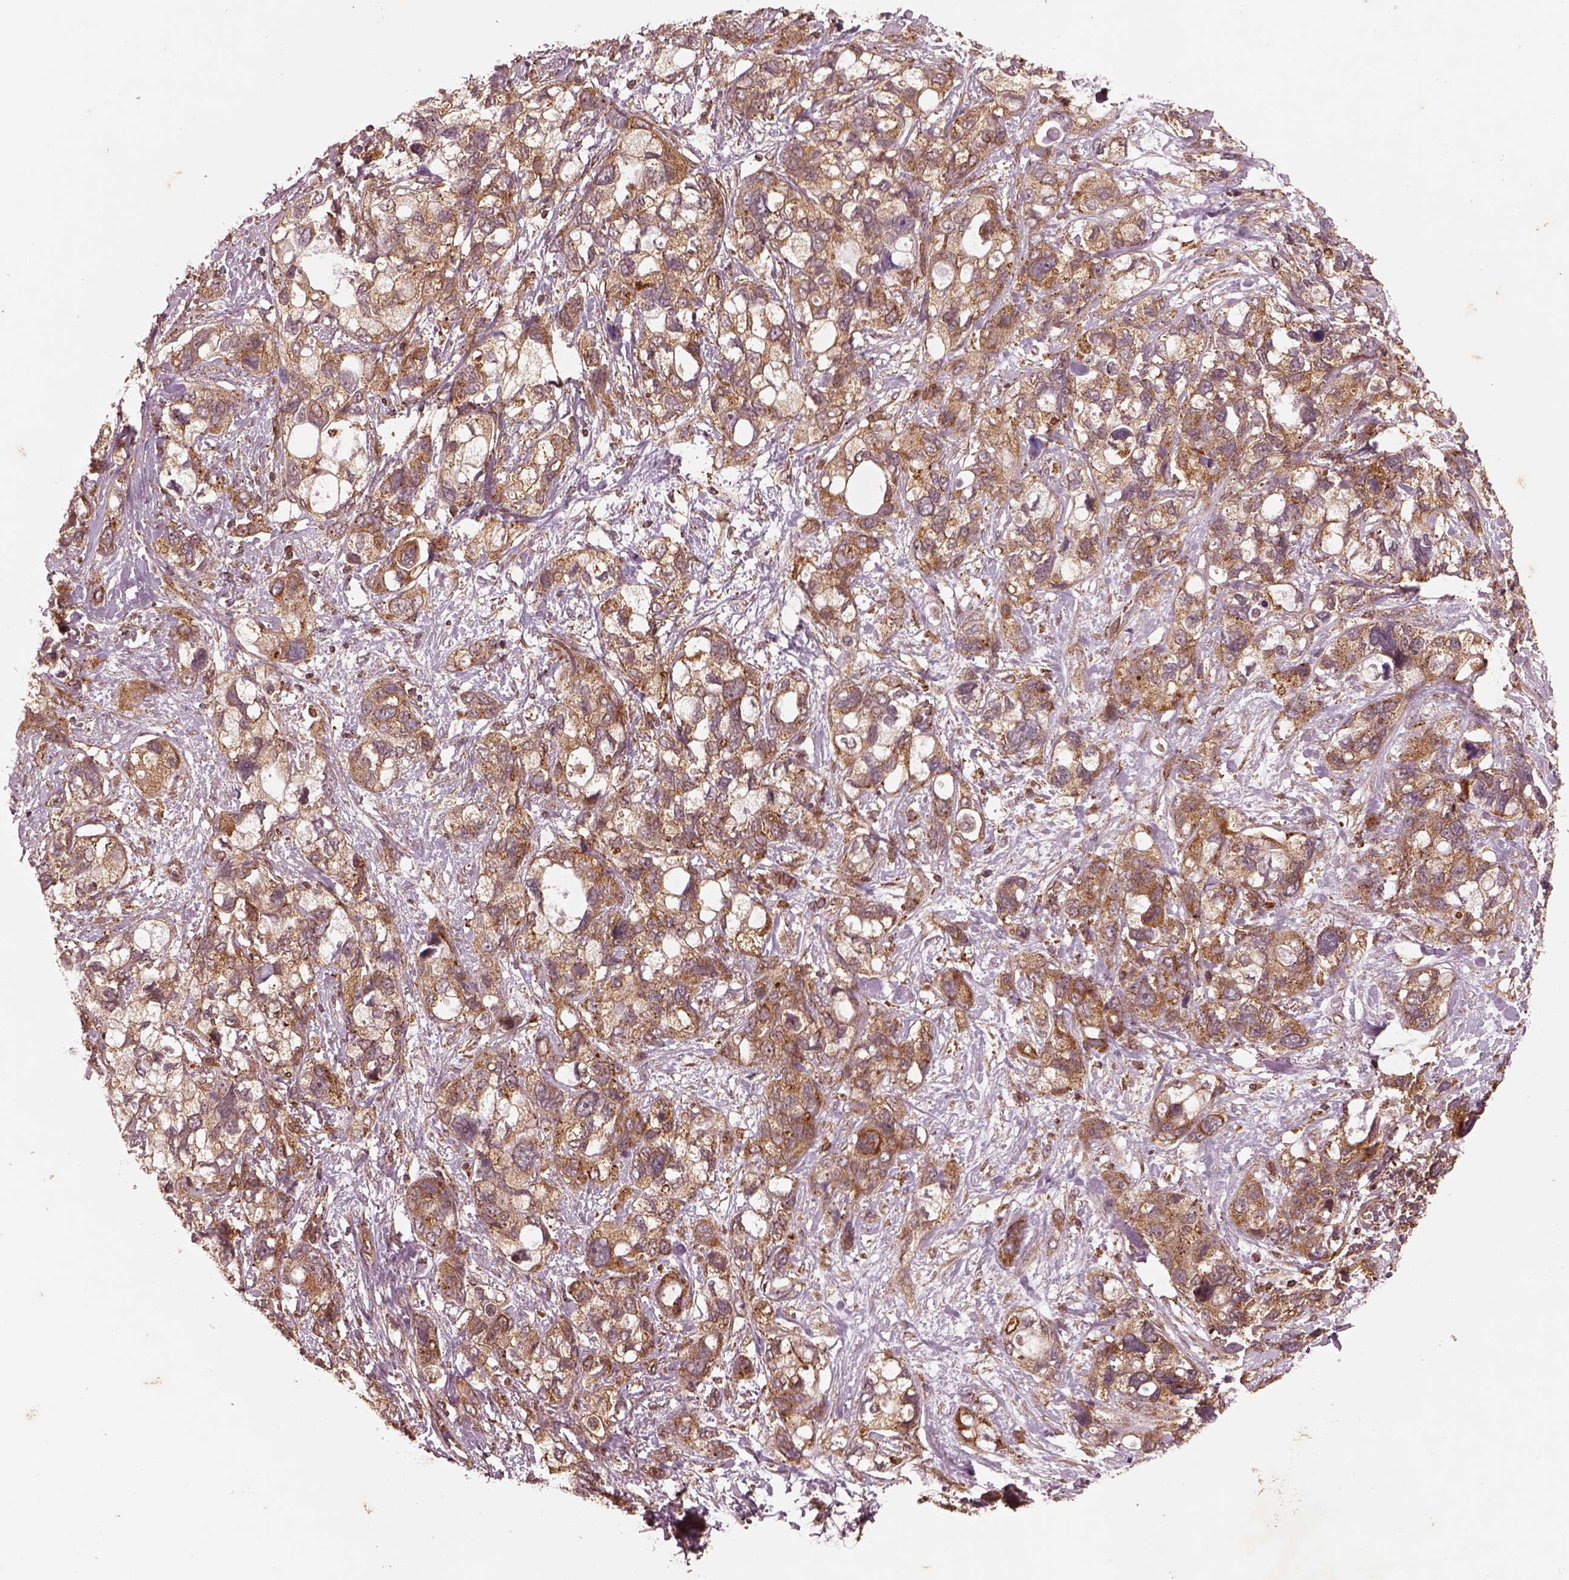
{"staining": {"intensity": "moderate", "quantity": "25%-75%", "location": "cytoplasmic/membranous"}, "tissue": "stomach cancer", "cell_type": "Tumor cells", "image_type": "cancer", "snomed": [{"axis": "morphology", "description": "Adenocarcinoma, NOS"}, {"axis": "topography", "description": "Stomach, upper"}], "caption": "The image demonstrates staining of stomach cancer, revealing moderate cytoplasmic/membranous protein staining (brown color) within tumor cells.", "gene": "WASHC2A", "patient": {"sex": "female", "age": 81}}